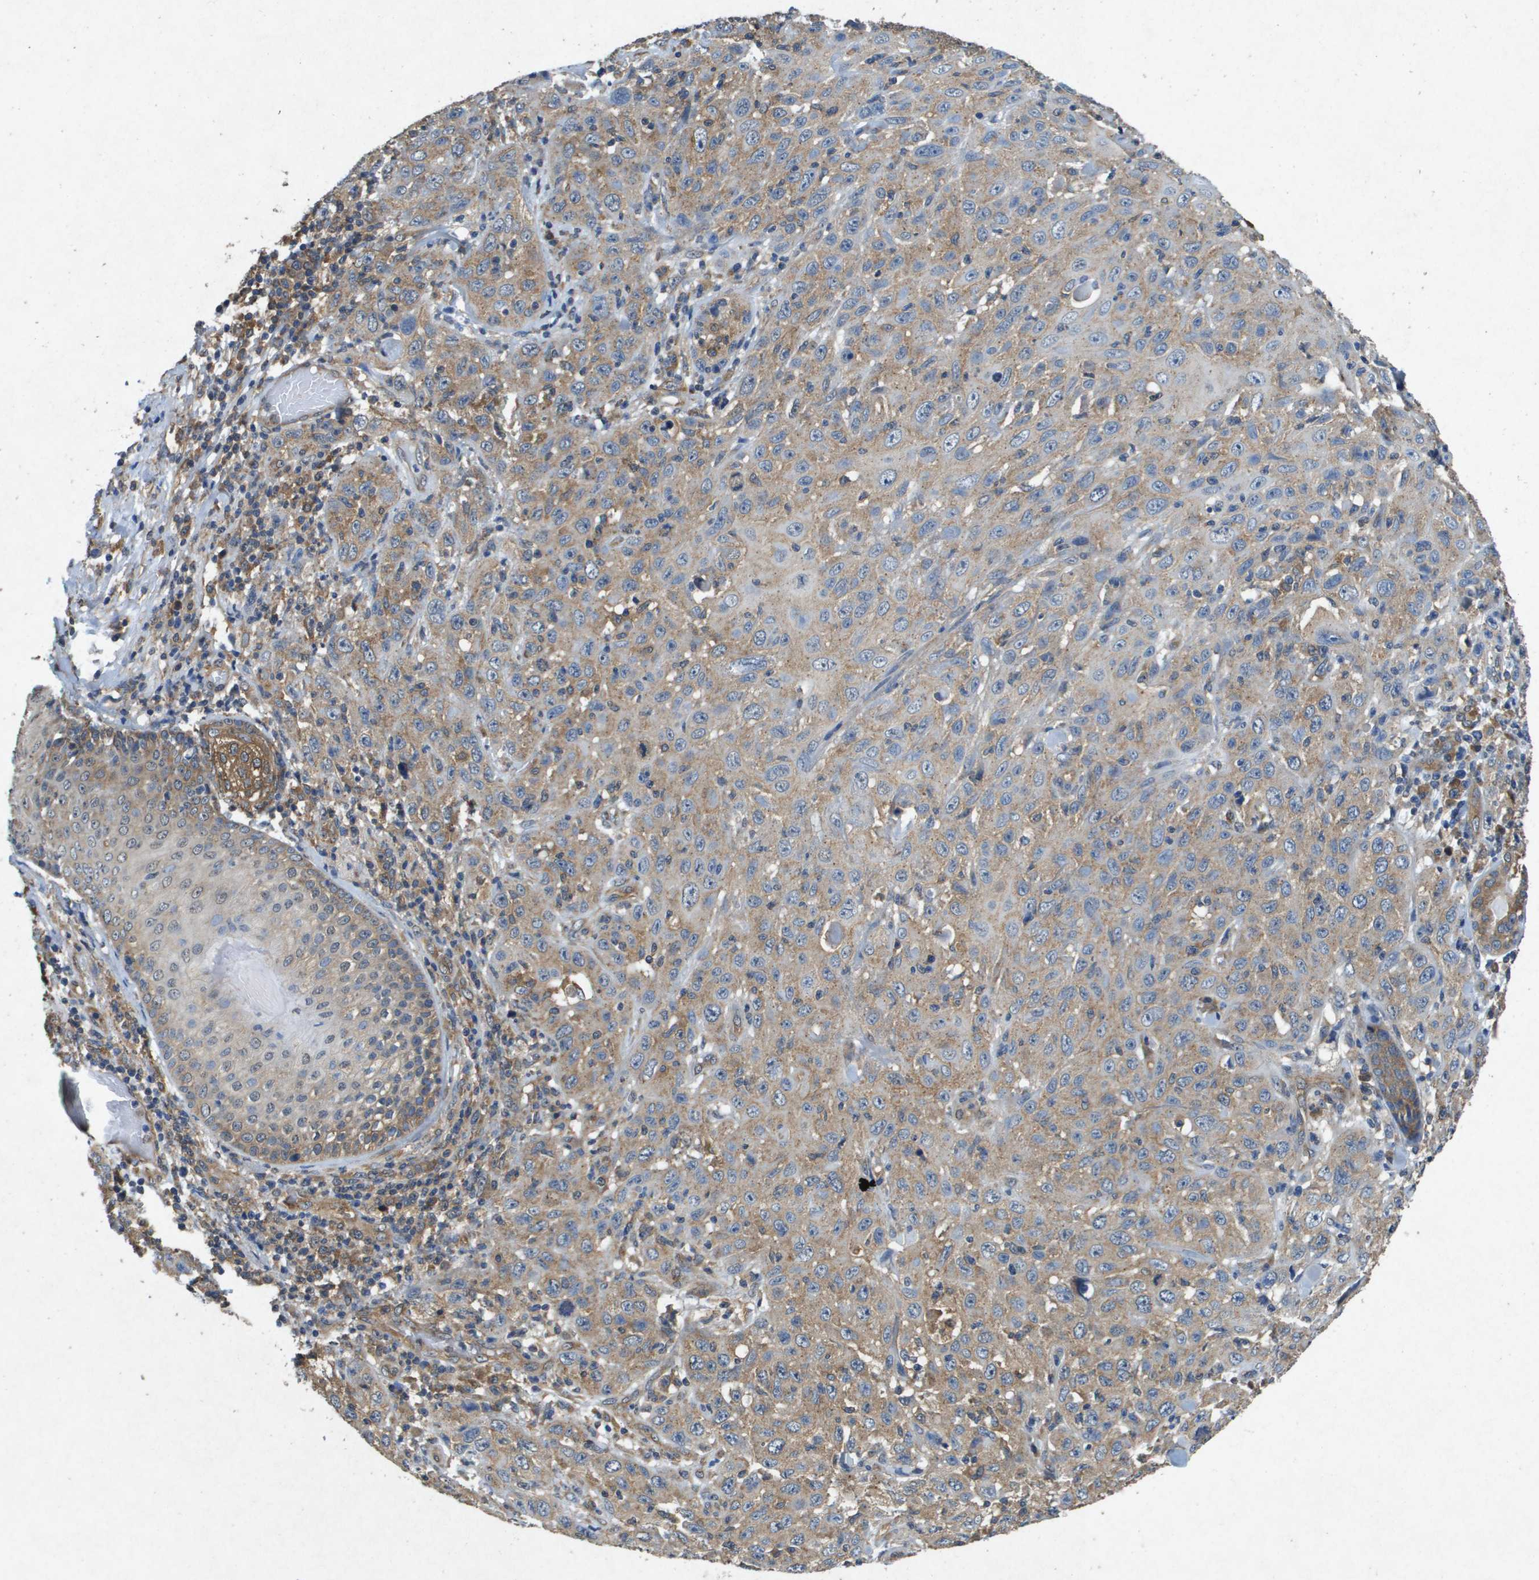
{"staining": {"intensity": "weak", "quantity": ">75%", "location": "cytoplasmic/membranous"}, "tissue": "skin cancer", "cell_type": "Tumor cells", "image_type": "cancer", "snomed": [{"axis": "morphology", "description": "Squamous cell carcinoma, NOS"}, {"axis": "topography", "description": "Skin"}], "caption": "Squamous cell carcinoma (skin) stained with a protein marker shows weak staining in tumor cells.", "gene": "PTPRT", "patient": {"sex": "female", "age": 88}}